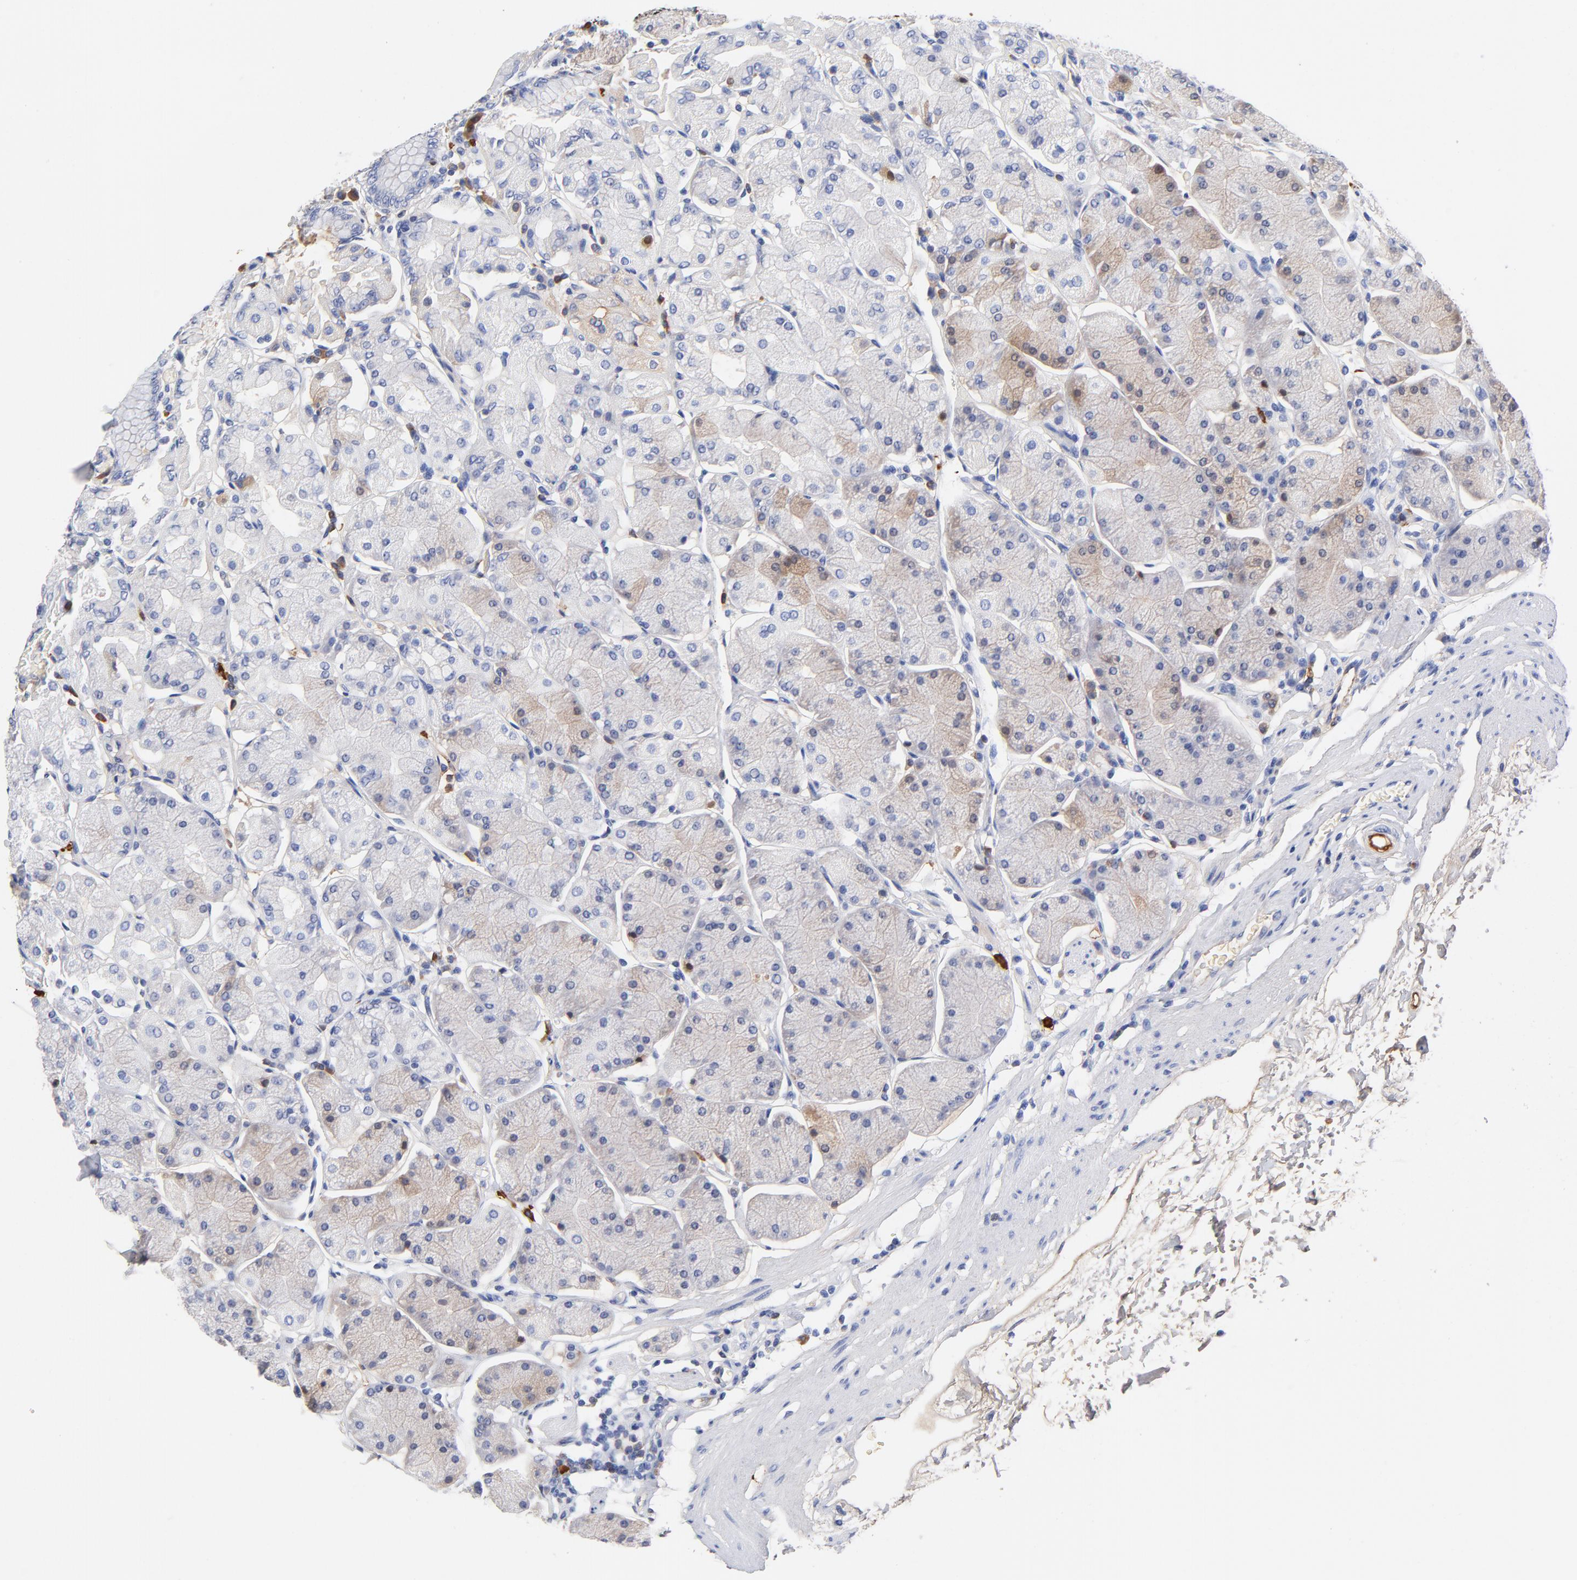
{"staining": {"intensity": "weak", "quantity": "25%-75%", "location": "cytoplasmic/membranous"}, "tissue": "stomach", "cell_type": "Glandular cells", "image_type": "normal", "snomed": [{"axis": "morphology", "description": "Normal tissue, NOS"}, {"axis": "topography", "description": "Stomach, upper"}, {"axis": "topography", "description": "Stomach"}], "caption": "Immunohistochemical staining of benign human stomach reveals weak cytoplasmic/membranous protein expression in approximately 25%-75% of glandular cells. The staining is performed using DAB (3,3'-diaminobenzidine) brown chromogen to label protein expression. The nuclei are counter-stained blue using hematoxylin.", "gene": "IGLV3", "patient": {"sex": "male", "age": 76}}